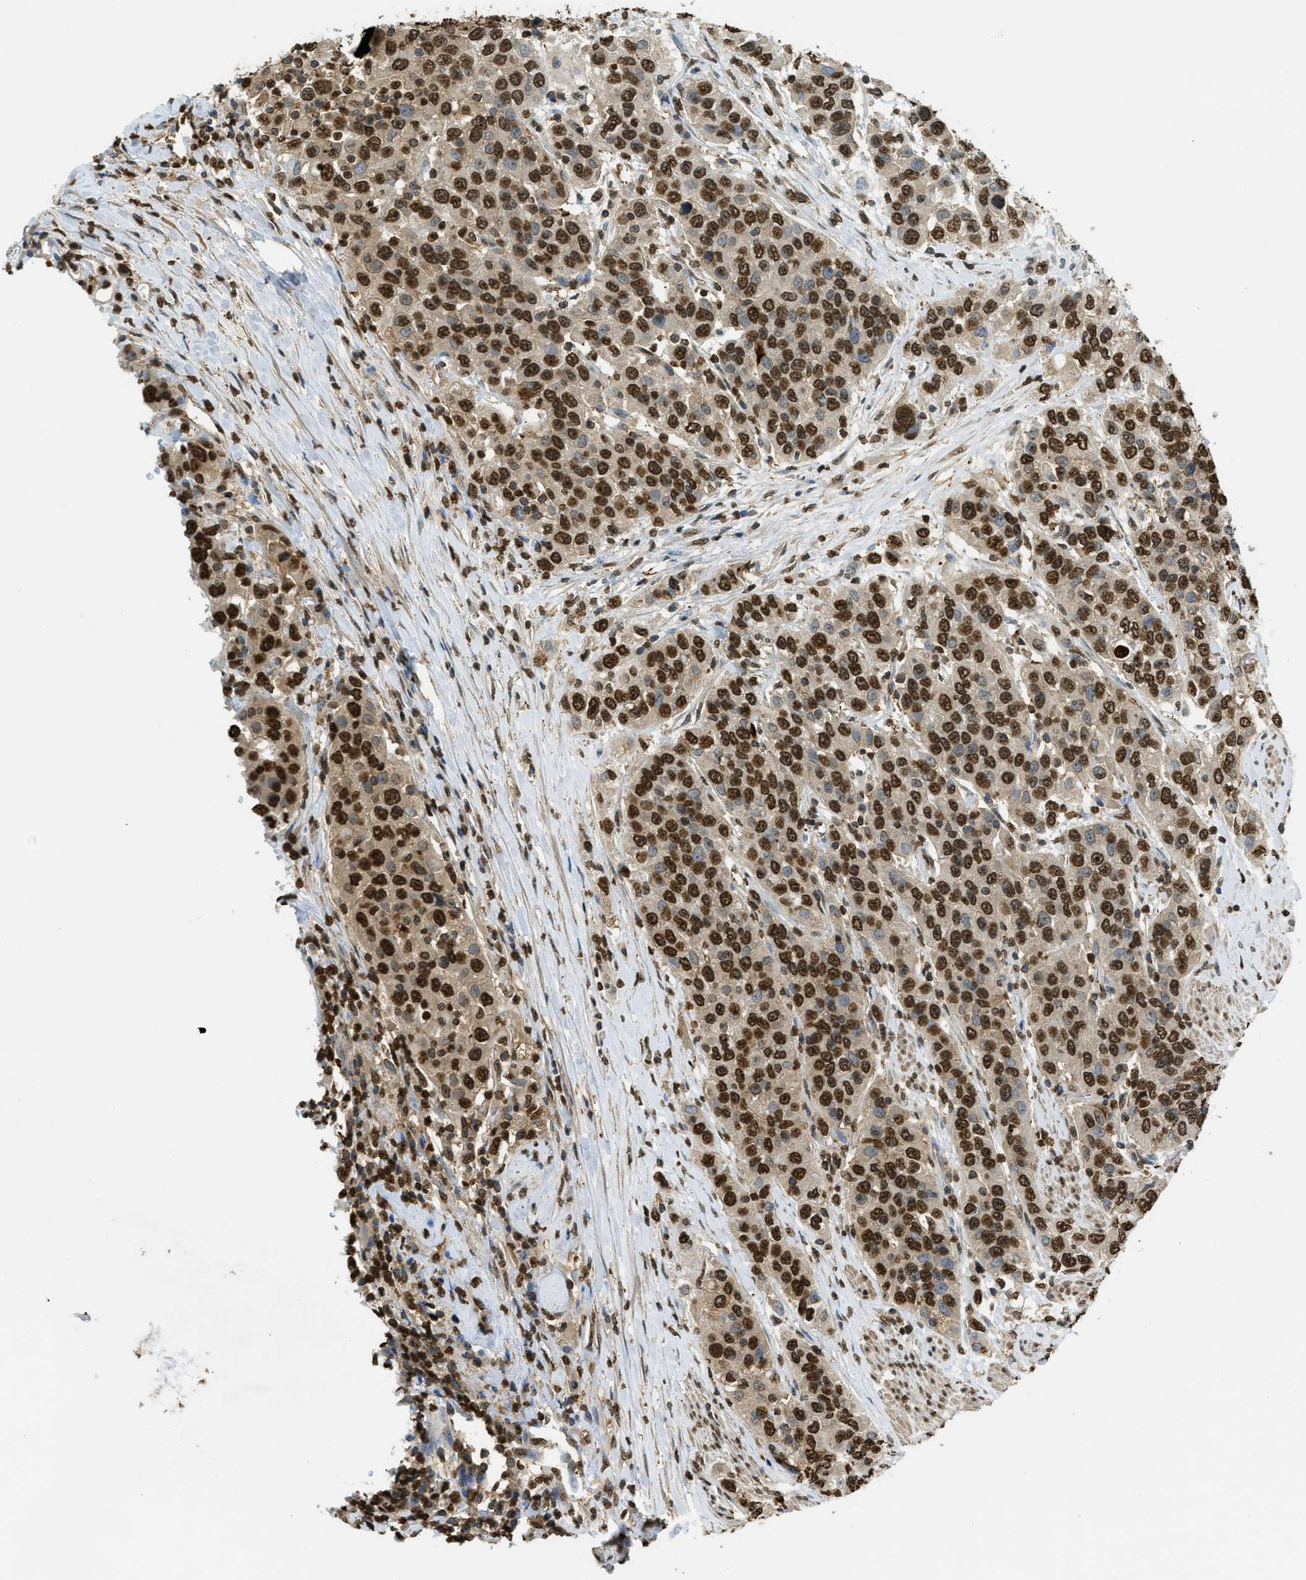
{"staining": {"intensity": "strong", "quantity": "25%-75%", "location": "nuclear"}, "tissue": "urothelial cancer", "cell_type": "Tumor cells", "image_type": "cancer", "snomed": [{"axis": "morphology", "description": "Urothelial carcinoma, High grade"}, {"axis": "topography", "description": "Urinary bladder"}], "caption": "Strong nuclear staining for a protein is appreciated in about 25%-75% of tumor cells of urothelial cancer using immunohistochemistry.", "gene": "NR5A2", "patient": {"sex": "female", "age": 80}}